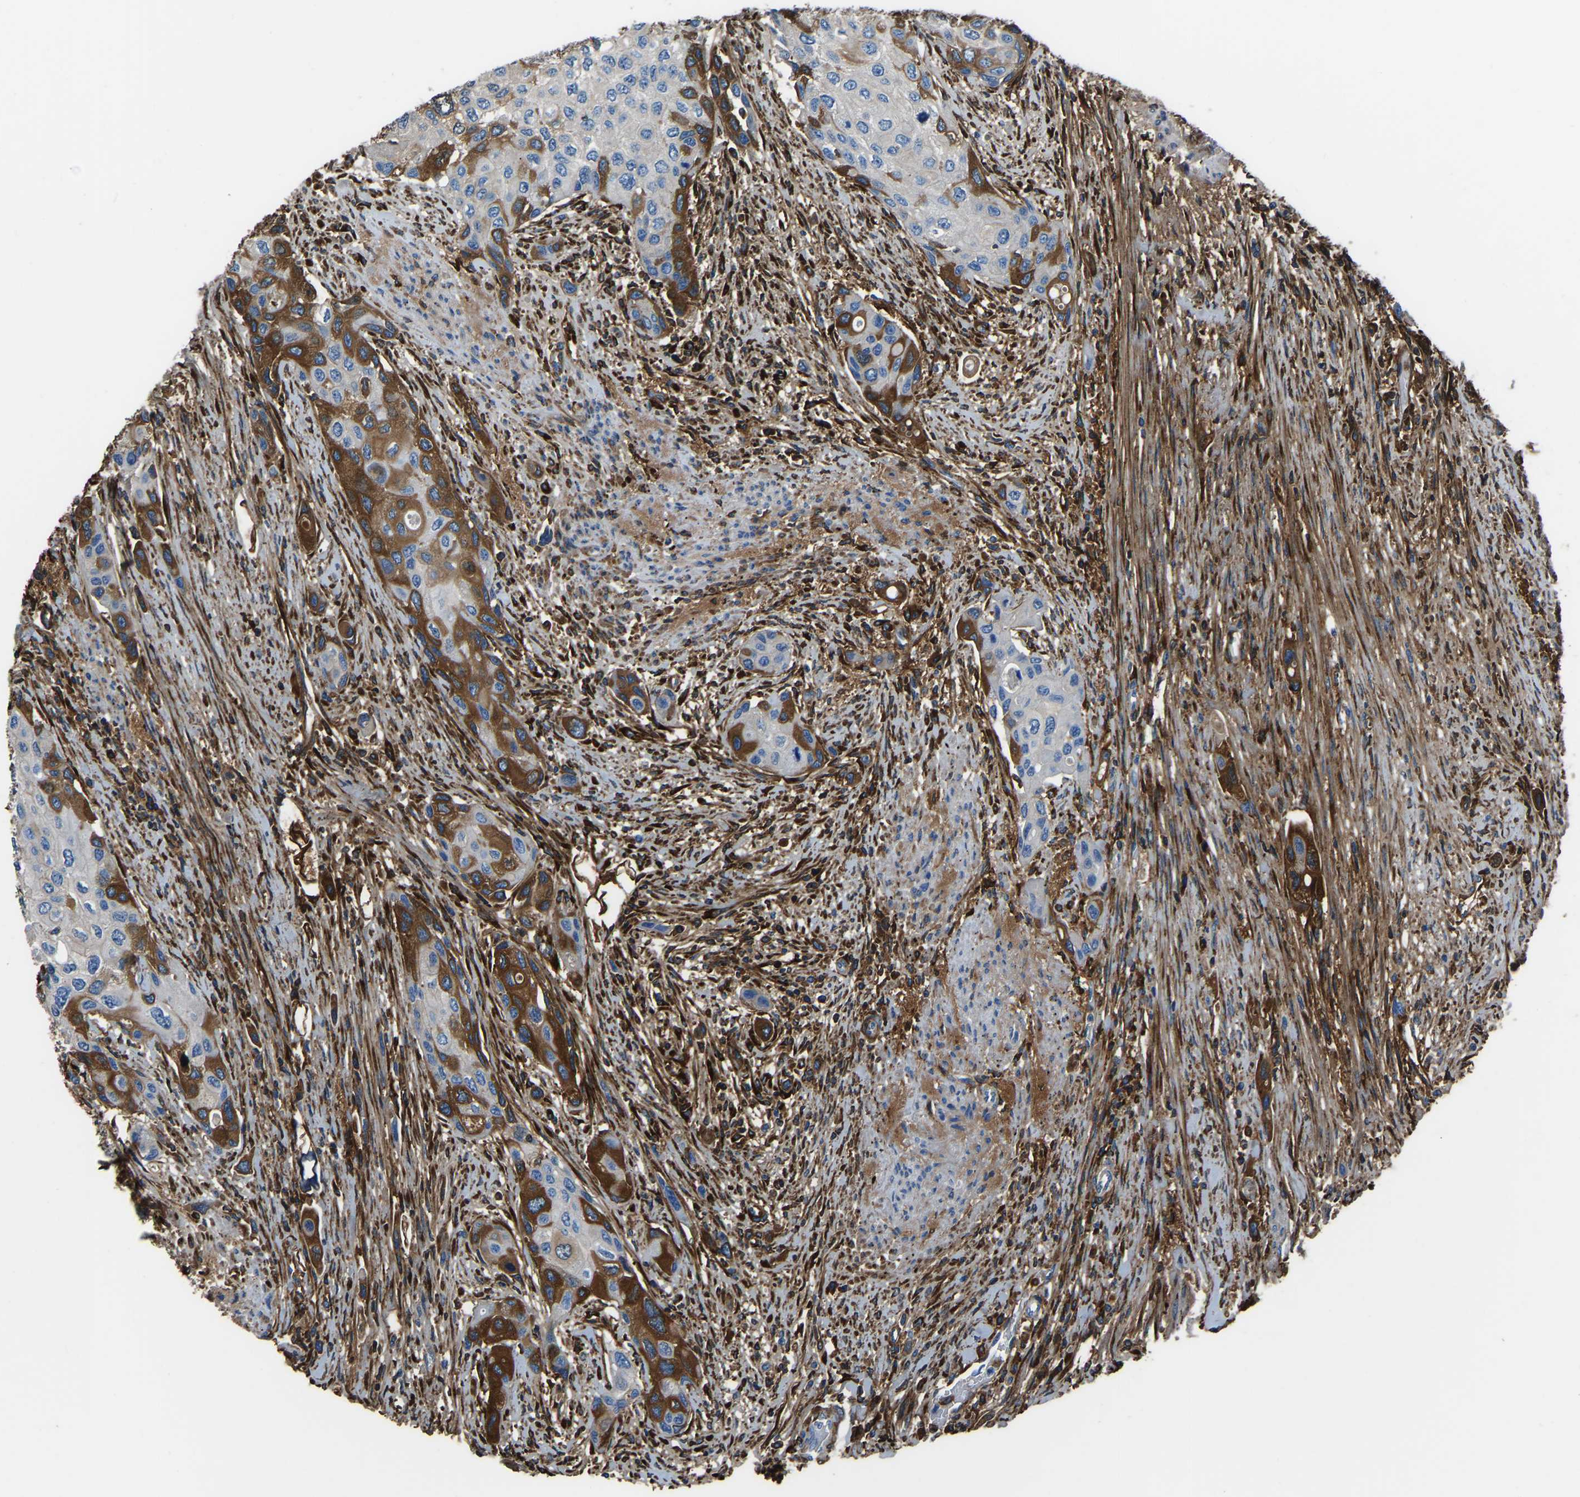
{"staining": {"intensity": "moderate", "quantity": "25%-75%", "location": "cytoplasmic/membranous"}, "tissue": "urothelial cancer", "cell_type": "Tumor cells", "image_type": "cancer", "snomed": [{"axis": "morphology", "description": "Urothelial carcinoma, High grade"}, {"axis": "topography", "description": "Urinary bladder"}], "caption": "Brown immunohistochemical staining in high-grade urothelial carcinoma reveals moderate cytoplasmic/membranous staining in approximately 25%-75% of tumor cells.", "gene": "COL3A1", "patient": {"sex": "female", "age": 56}}